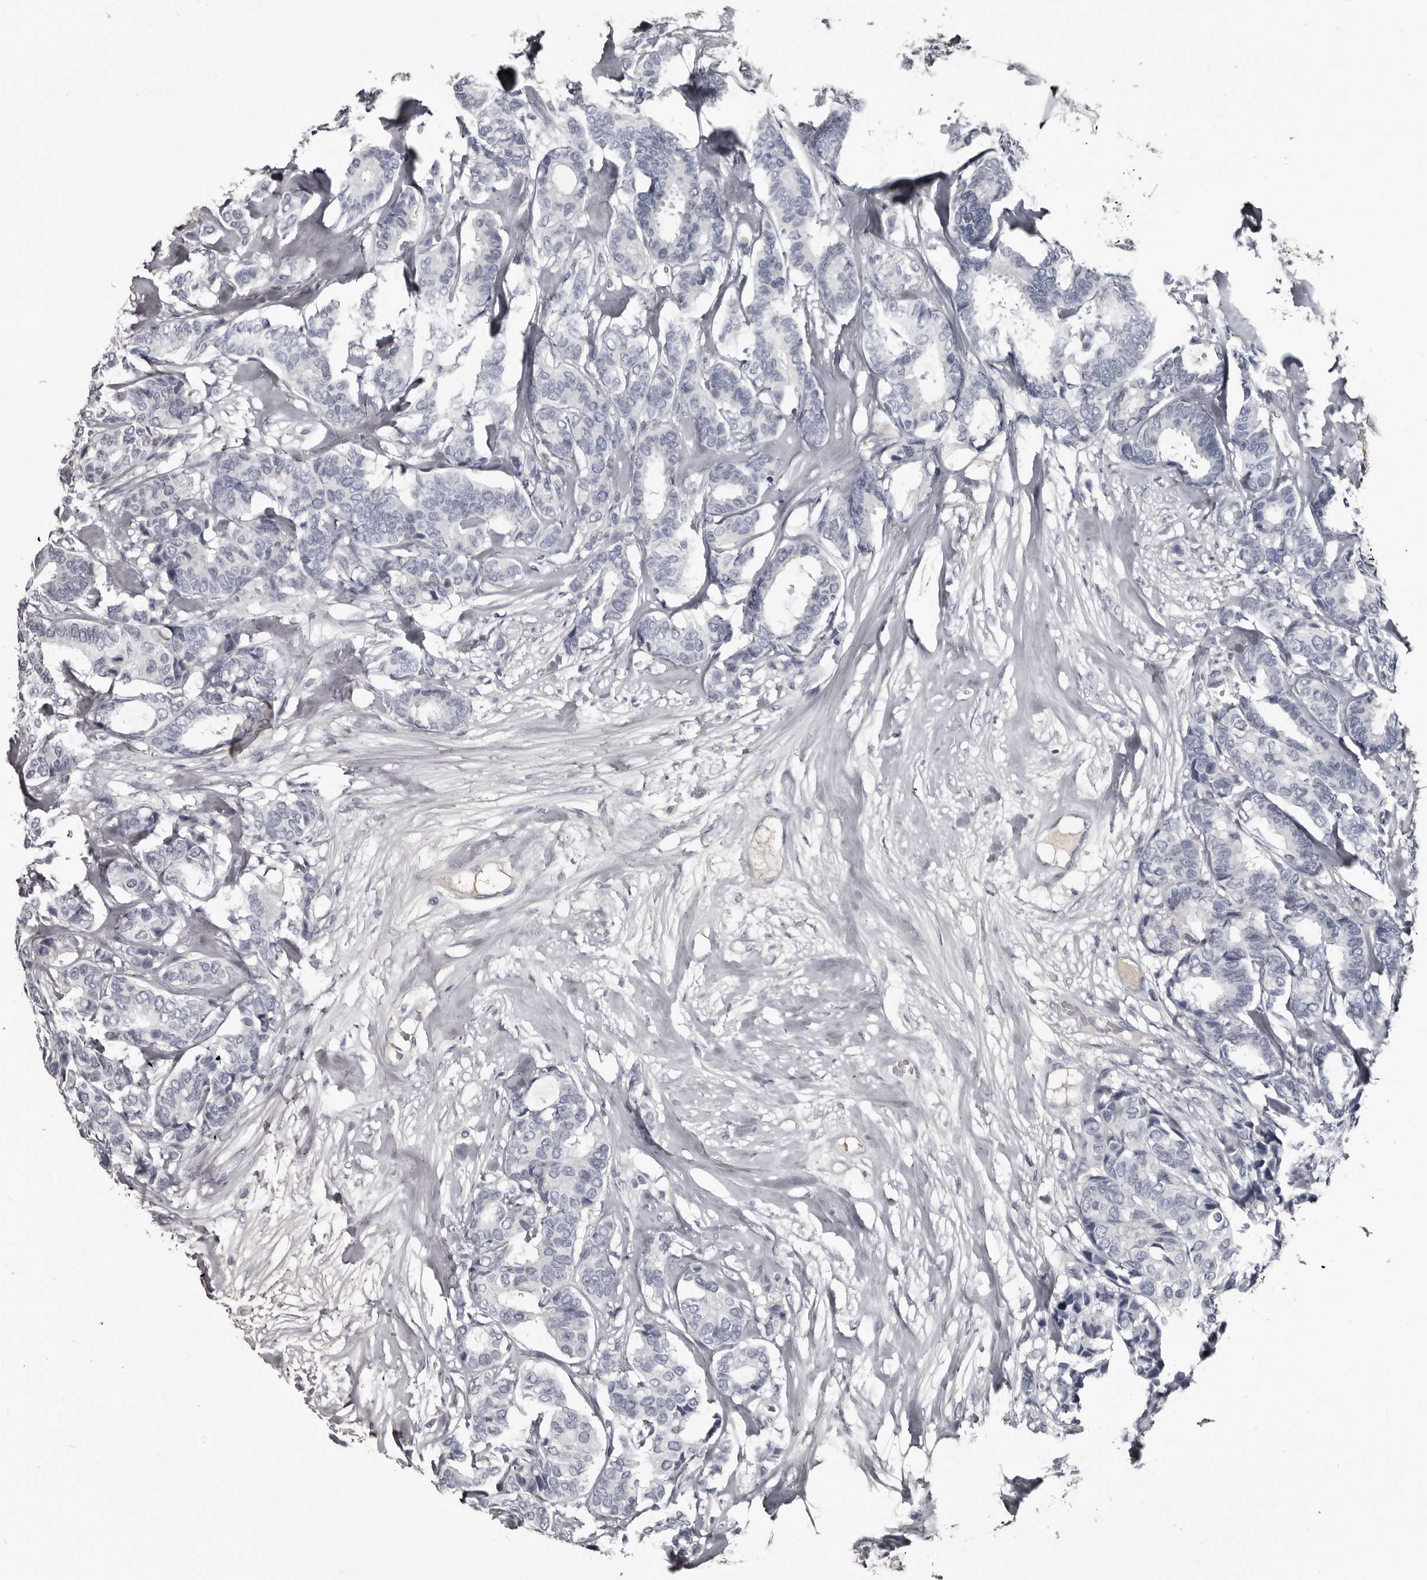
{"staining": {"intensity": "negative", "quantity": "none", "location": "none"}, "tissue": "breast cancer", "cell_type": "Tumor cells", "image_type": "cancer", "snomed": [{"axis": "morphology", "description": "Duct carcinoma"}, {"axis": "topography", "description": "Breast"}], "caption": "This is an immunohistochemistry (IHC) image of breast cancer (infiltrating ductal carcinoma). There is no positivity in tumor cells.", "gene": "GREB1", "patient": {"sex": "female", "age": 87}}